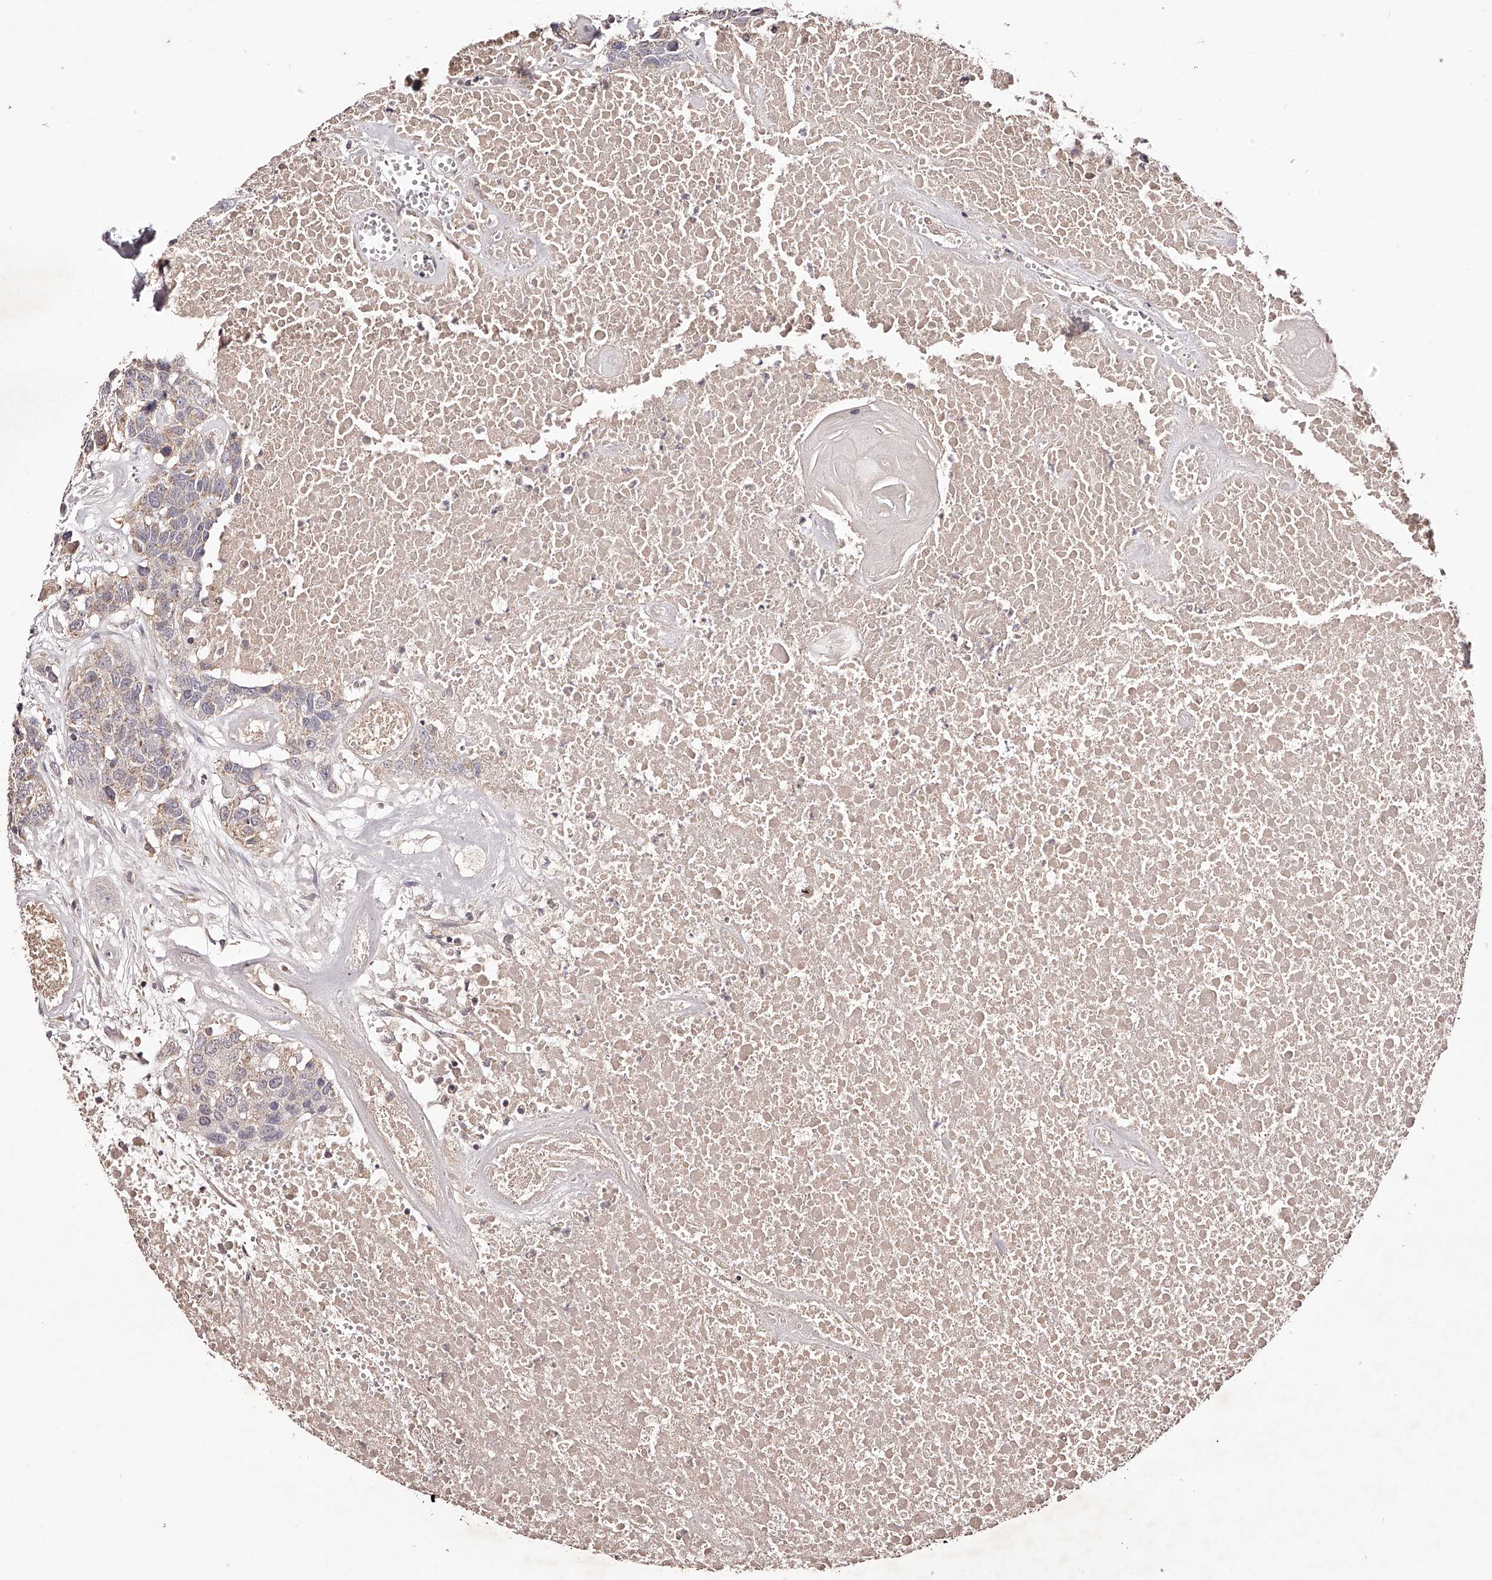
{"staining": {"intensity": "weak", "quantity": "<25%", "location": "cytoplasmic/membranous"}, "tissue": "head and neck cancer", "cell_type": "Tumor cells", "image_type": "cancer", "snomed": [{"axis": "morphology", "description": "Squamous cell carcinoma, NOS"}, {"axis": "topography", "description": "Head-Neck"}], "caption": "The image shows no significant expression in tumor cells of head and neck cancer (squamous cell carcinoma).", "gene": "USP21", "patient": {"sex": "male", "age": 66}}